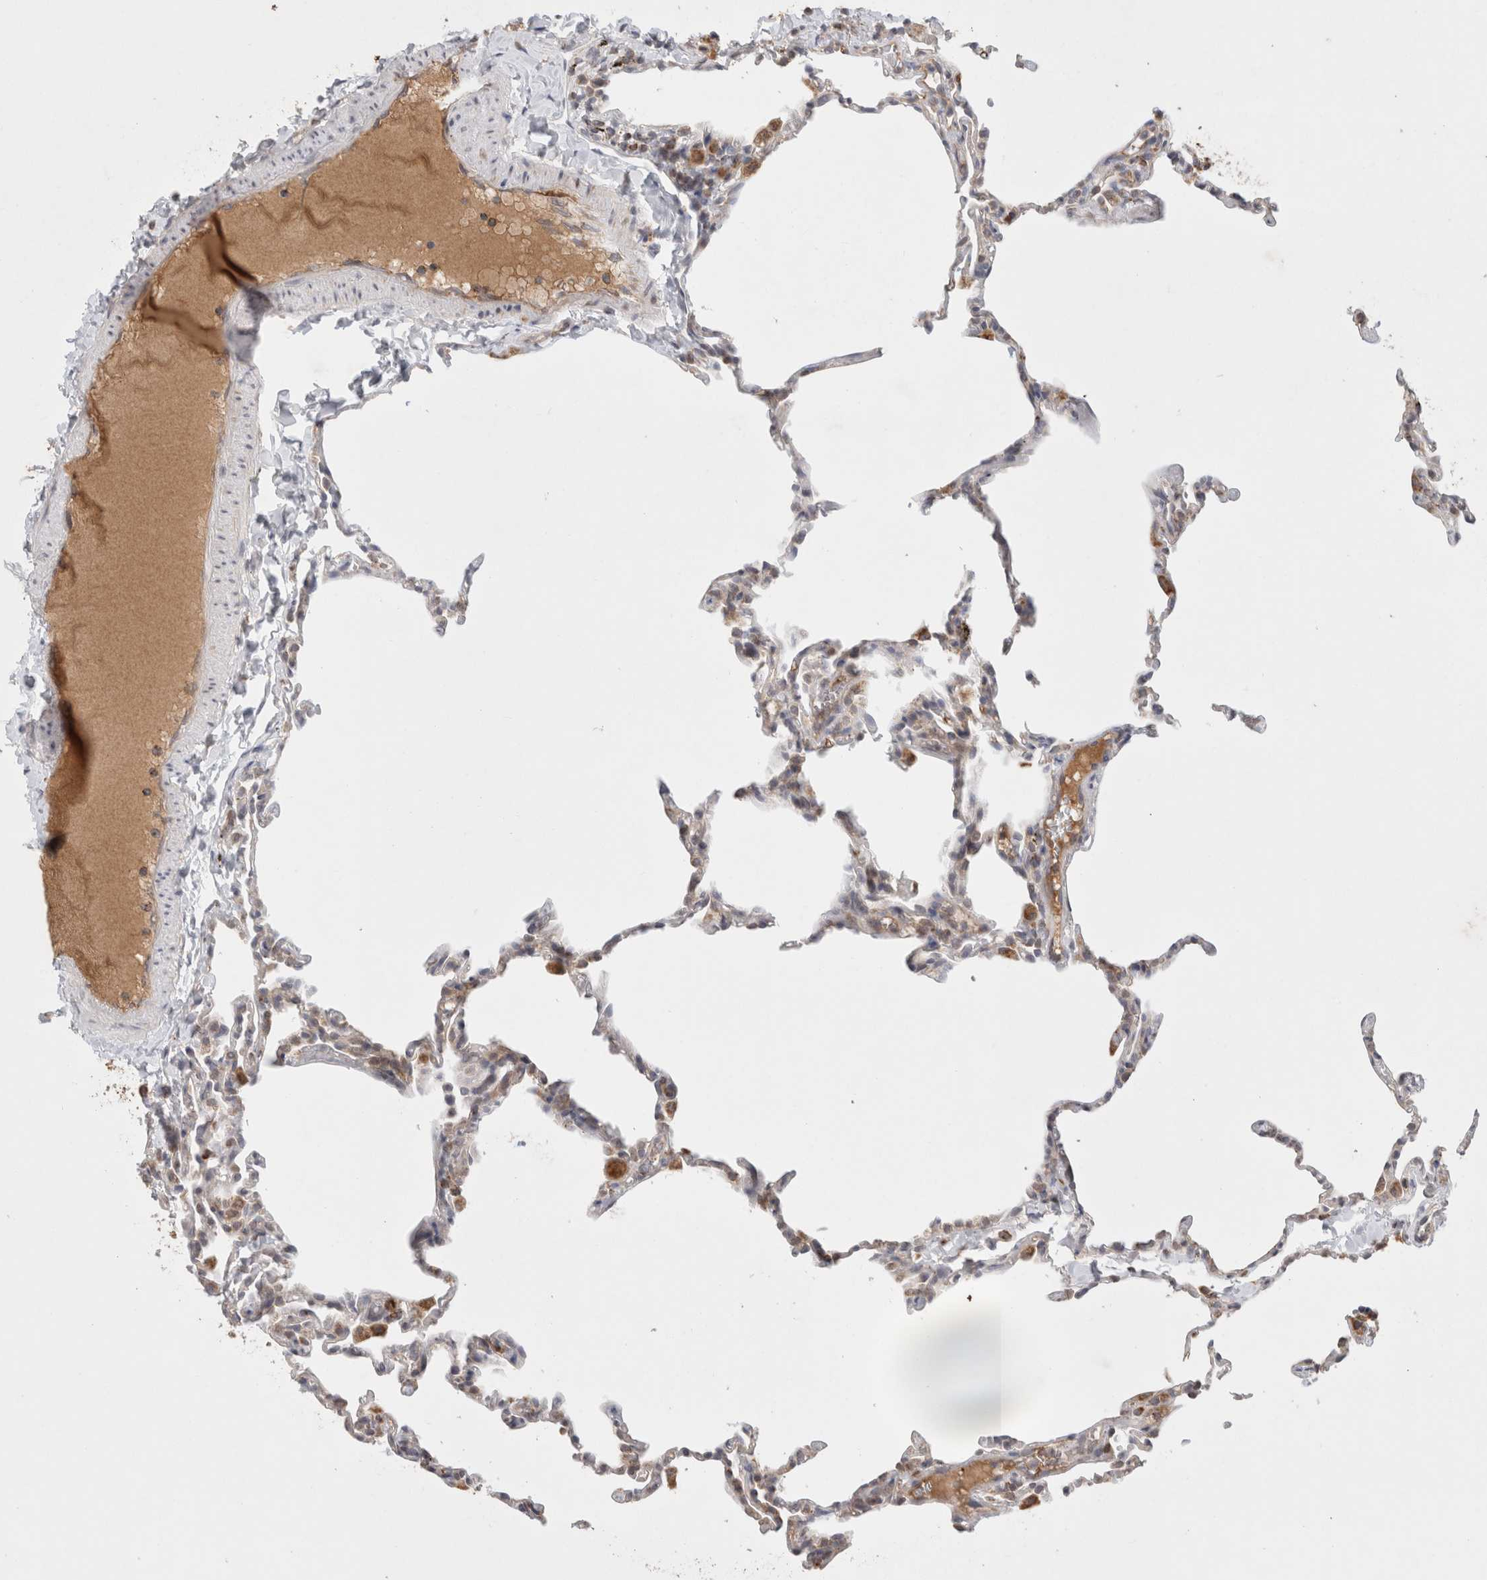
{"staining": {"intensity": "weak", "quantity": "<25%", "location": "cytoplasmic/membranous"}, "tissue": "lung", "cell_type": "Alveolar cells", "image_type": "normal", "snomed": [{"axis": "morphology", "description": "Normal tissue, NOS"}, {"axis": "topography", "description": "Lung"}], "caption": "This photomicrograph is of normal lung stained with immunohistochemistry (IHC) to label a protein in brown with the nuclei are counter-stained blue. There is no positivity in alveolar cells.", "gene": "HROB", "patient": {"sex": "male", "age": 20}}